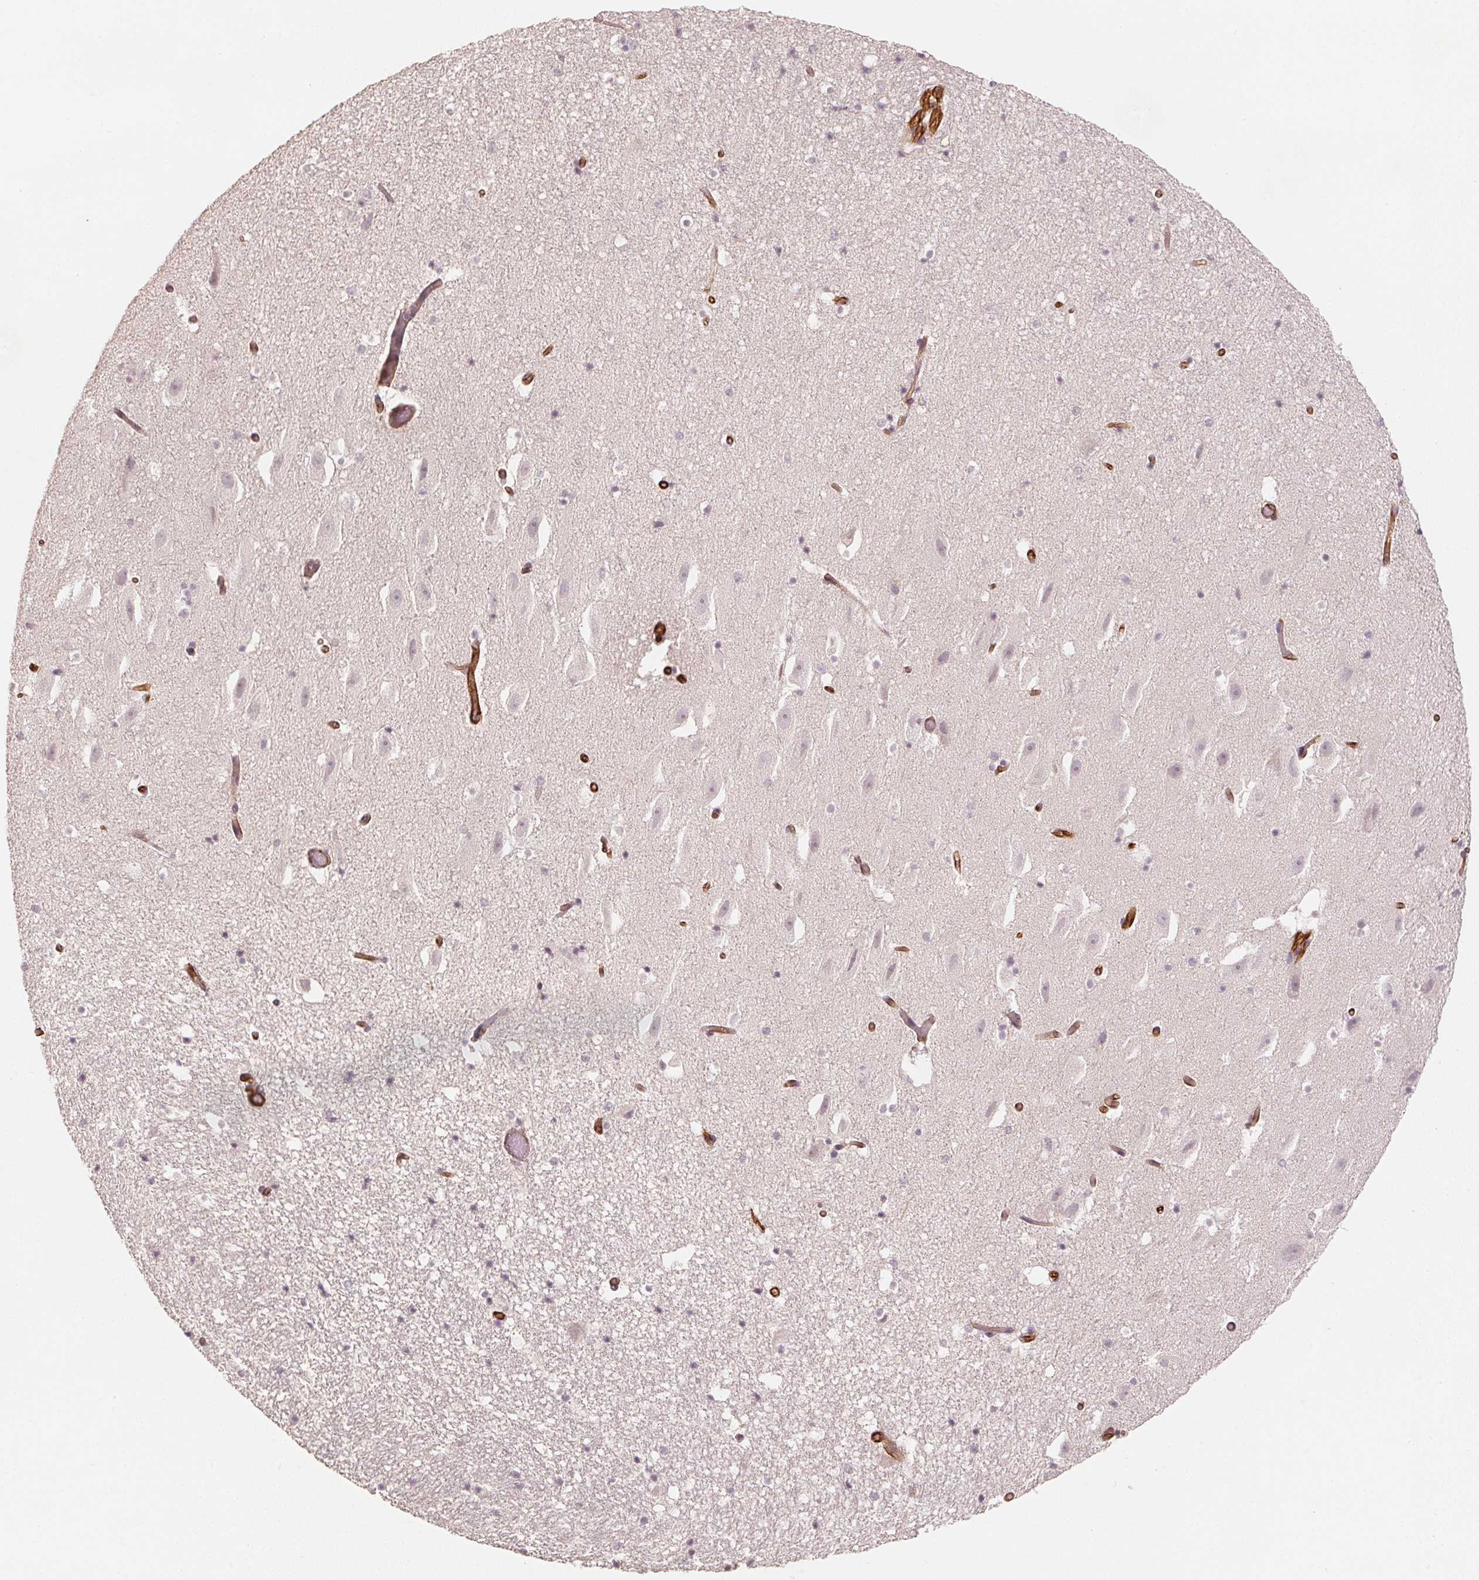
{"staining": {"intensity": "negative", "quantity": "none", "location": "none"}, "tissue": "hippocampus", "cell_type": "Glial cells", "image_type": "normal", "snomed": [{"axis": "morphology", "description": "Normal tissue, NOS"}, {"axis": "topography", "description": "Hippocampus"}], "caption": "Immunohistochemistry (IHC) histopathology image of benign hippocampus: human hippocampus stained with DAB reveals no significant protein staining in glial cells. (Immunohistochemistry (IHC), brightfield microscopy, high magnification).", "gene": "CIB1", "patient": {"sex": "male", "age": 26}}